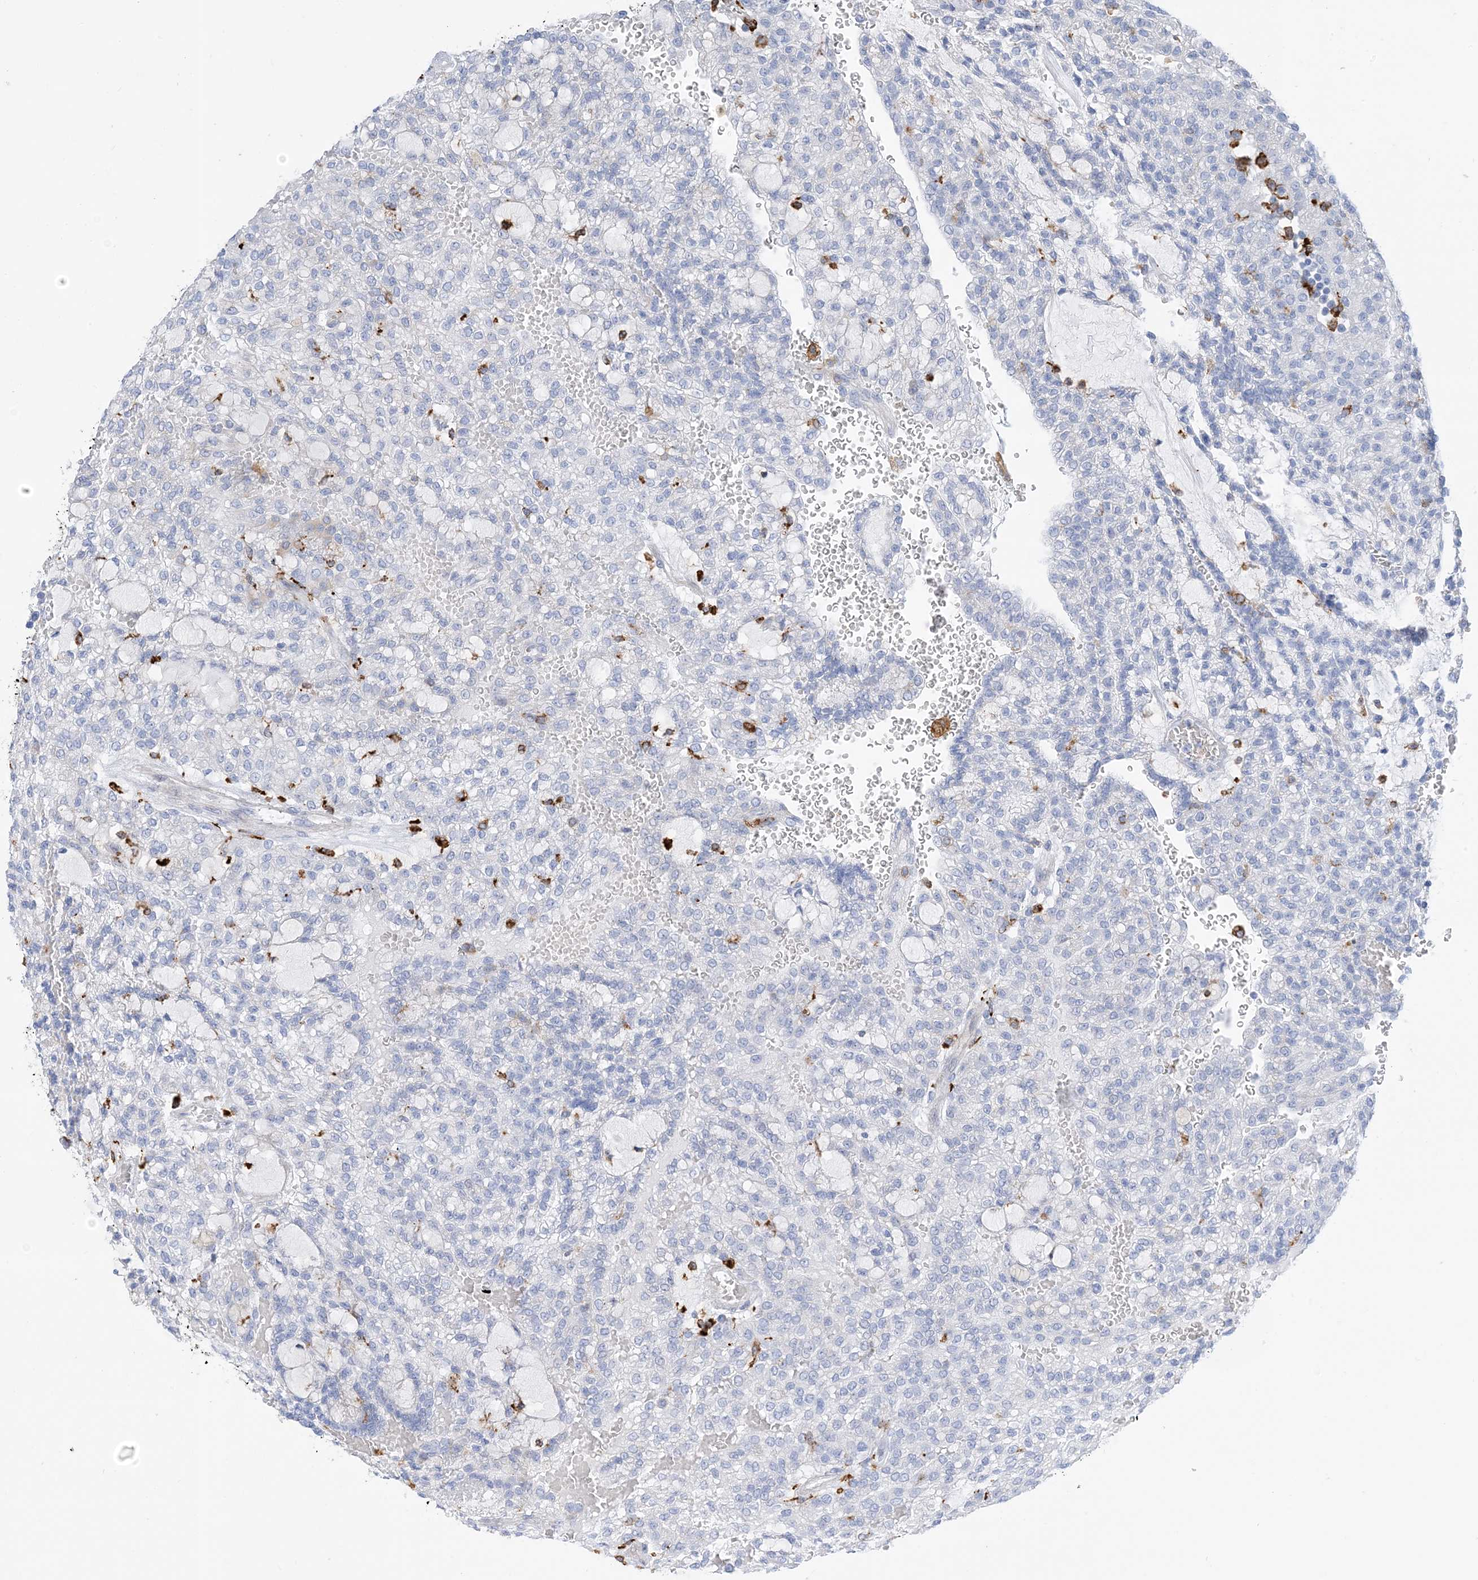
{"staining": {"intensity": "negative", "quantity": "none", "location": "none"}, "tissue": "renal cancer", "cell_type": "Tumor cells", "image_type": "cancer", "snomed": [{"axis": "morphology", "description": "Adenocarcinoma, NOS"}, {"axis": "topography", "description": "Kidney"}], "caption": "Micrograph shows no significant protein staining in tumor cells of adenocarcinoma (renal).", "gene": "DPH3", "patient": {"sex": "male", "age": 63}}